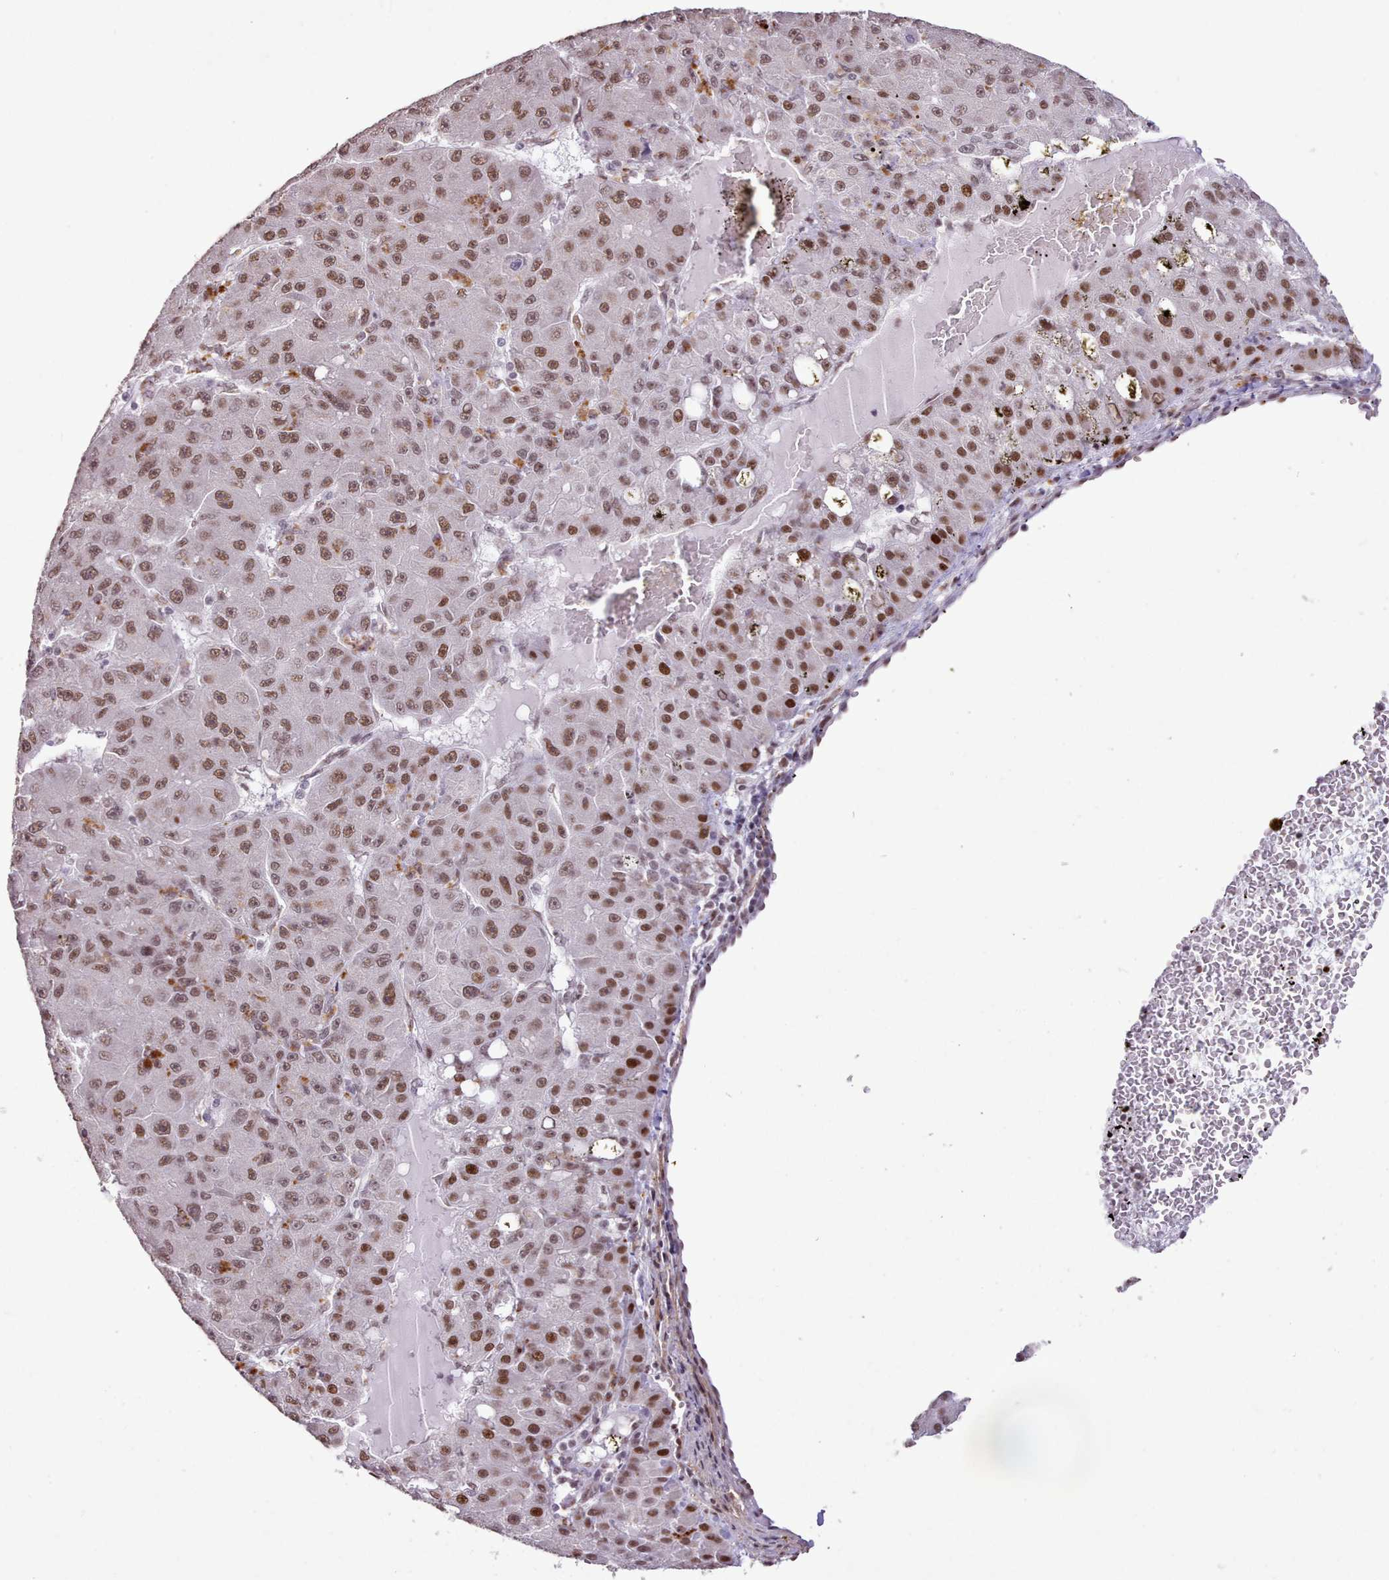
{"staining": {"intensity": "moderate", "quantity": ">75%", "location": "nuclear"}, "tissue": "liver cancer", "cell_type": "Tumor cells", "image_type": "cancer", "snomed": [{"axis": "morphology", "description": "Carcinoma, Hepatocellular, NOS"}, {"axis": "topography", "description": "Liver"}], "caption": "A brown stain shows moderate nuclear positivity of a protein in human hepatocellular carcinoma (liver) tumor cells.", "gene": "TAF15", "patient": {"sex": "male", "age": 67}}